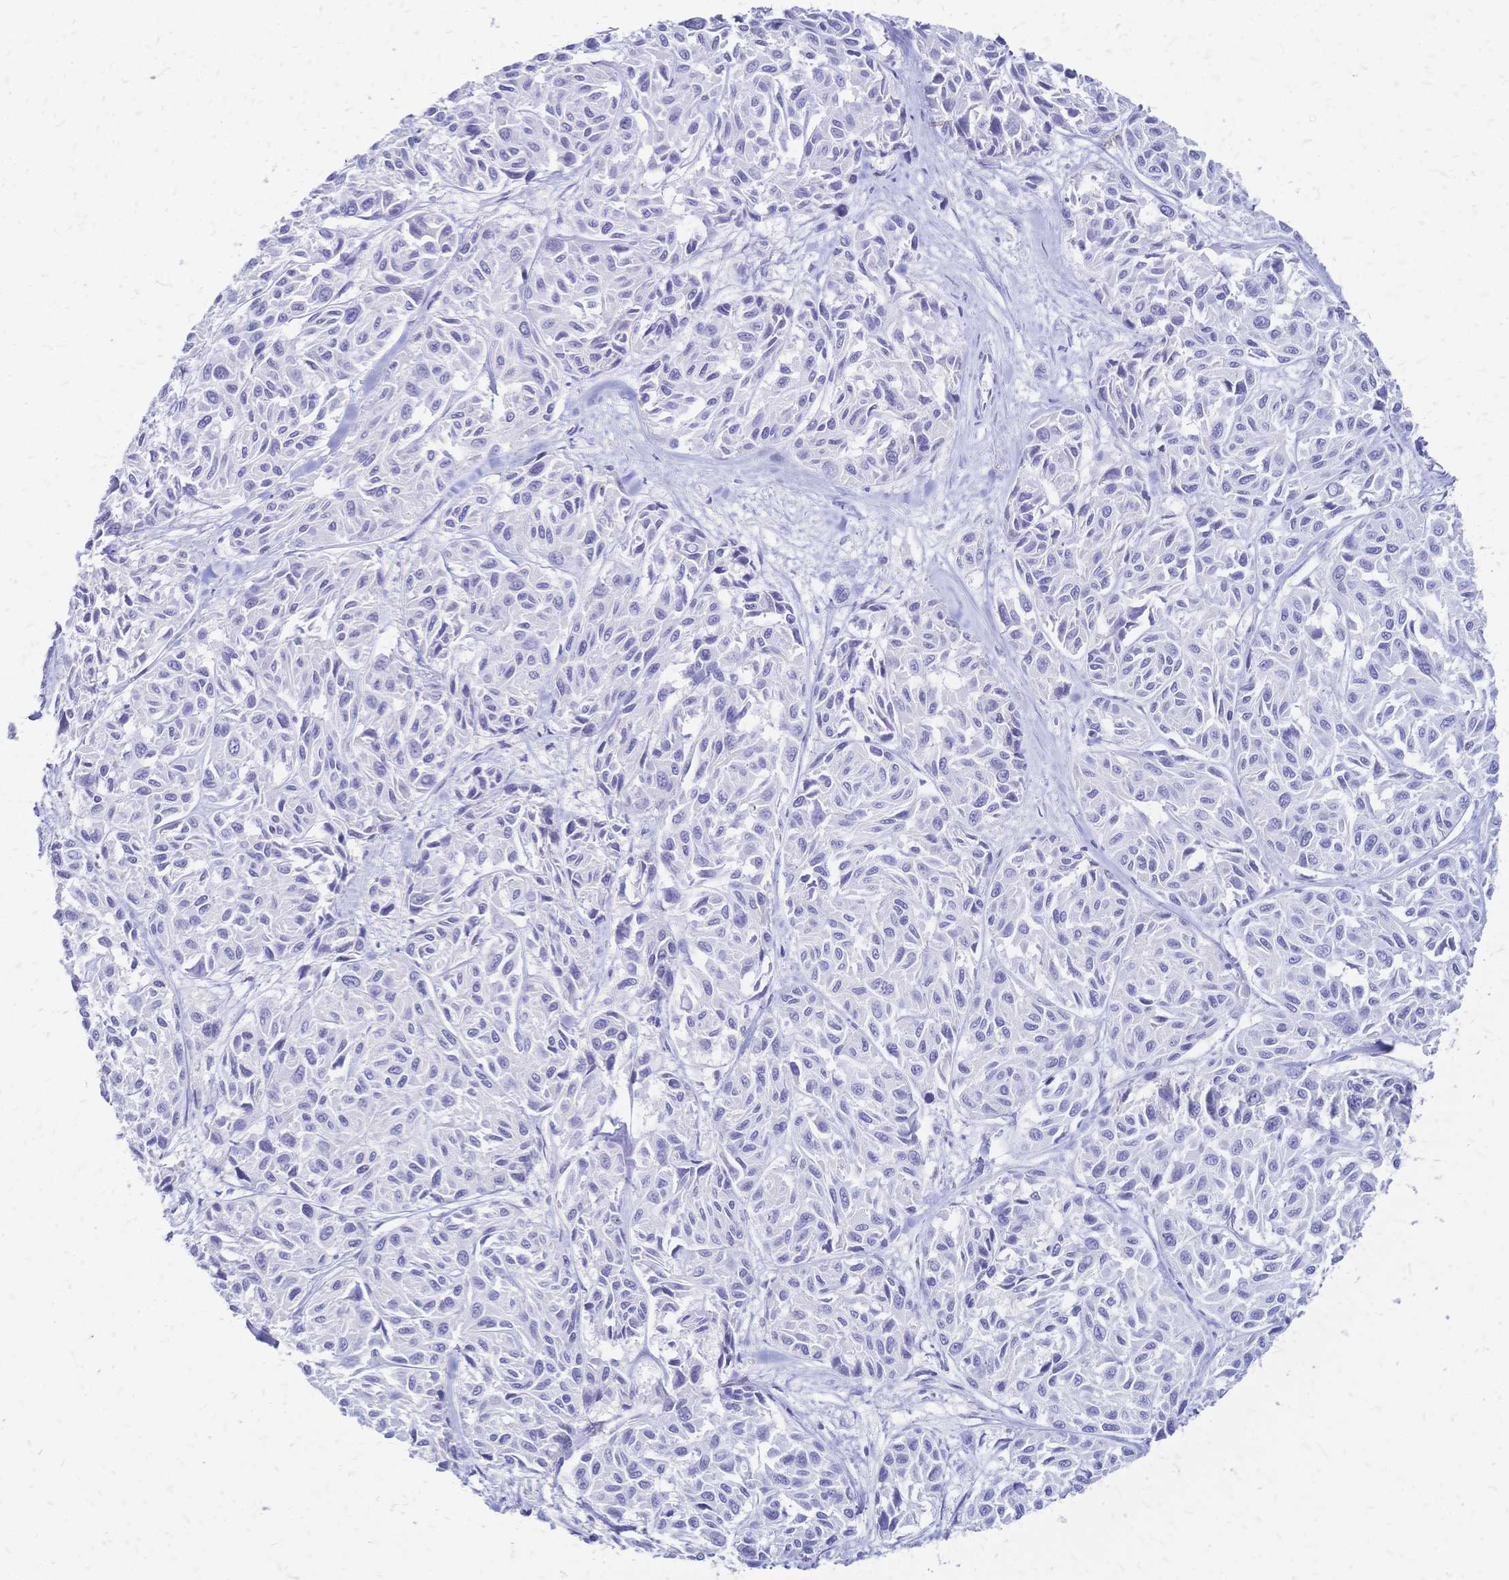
{"staining": {"intensity": "negative", "quantity": "none", "location": "none"}, "tissue": "melanoma", "cell_type": "Tumor cells", "image_type": "cancer", "snomed": [{"axis": "morphology", "description": "Malignant melanoma, NOS"}, {"axis": "topography", "description": "Skin"}], "caption": "Histopathology image shows no significant protein expression in tumor cells of melanoma. (DAB (3,3'-diaminobenzidine) IHC with hematoxylin counter stain).", "gene": "FA2H", "patient": {"sex": "female", "age": 66}}